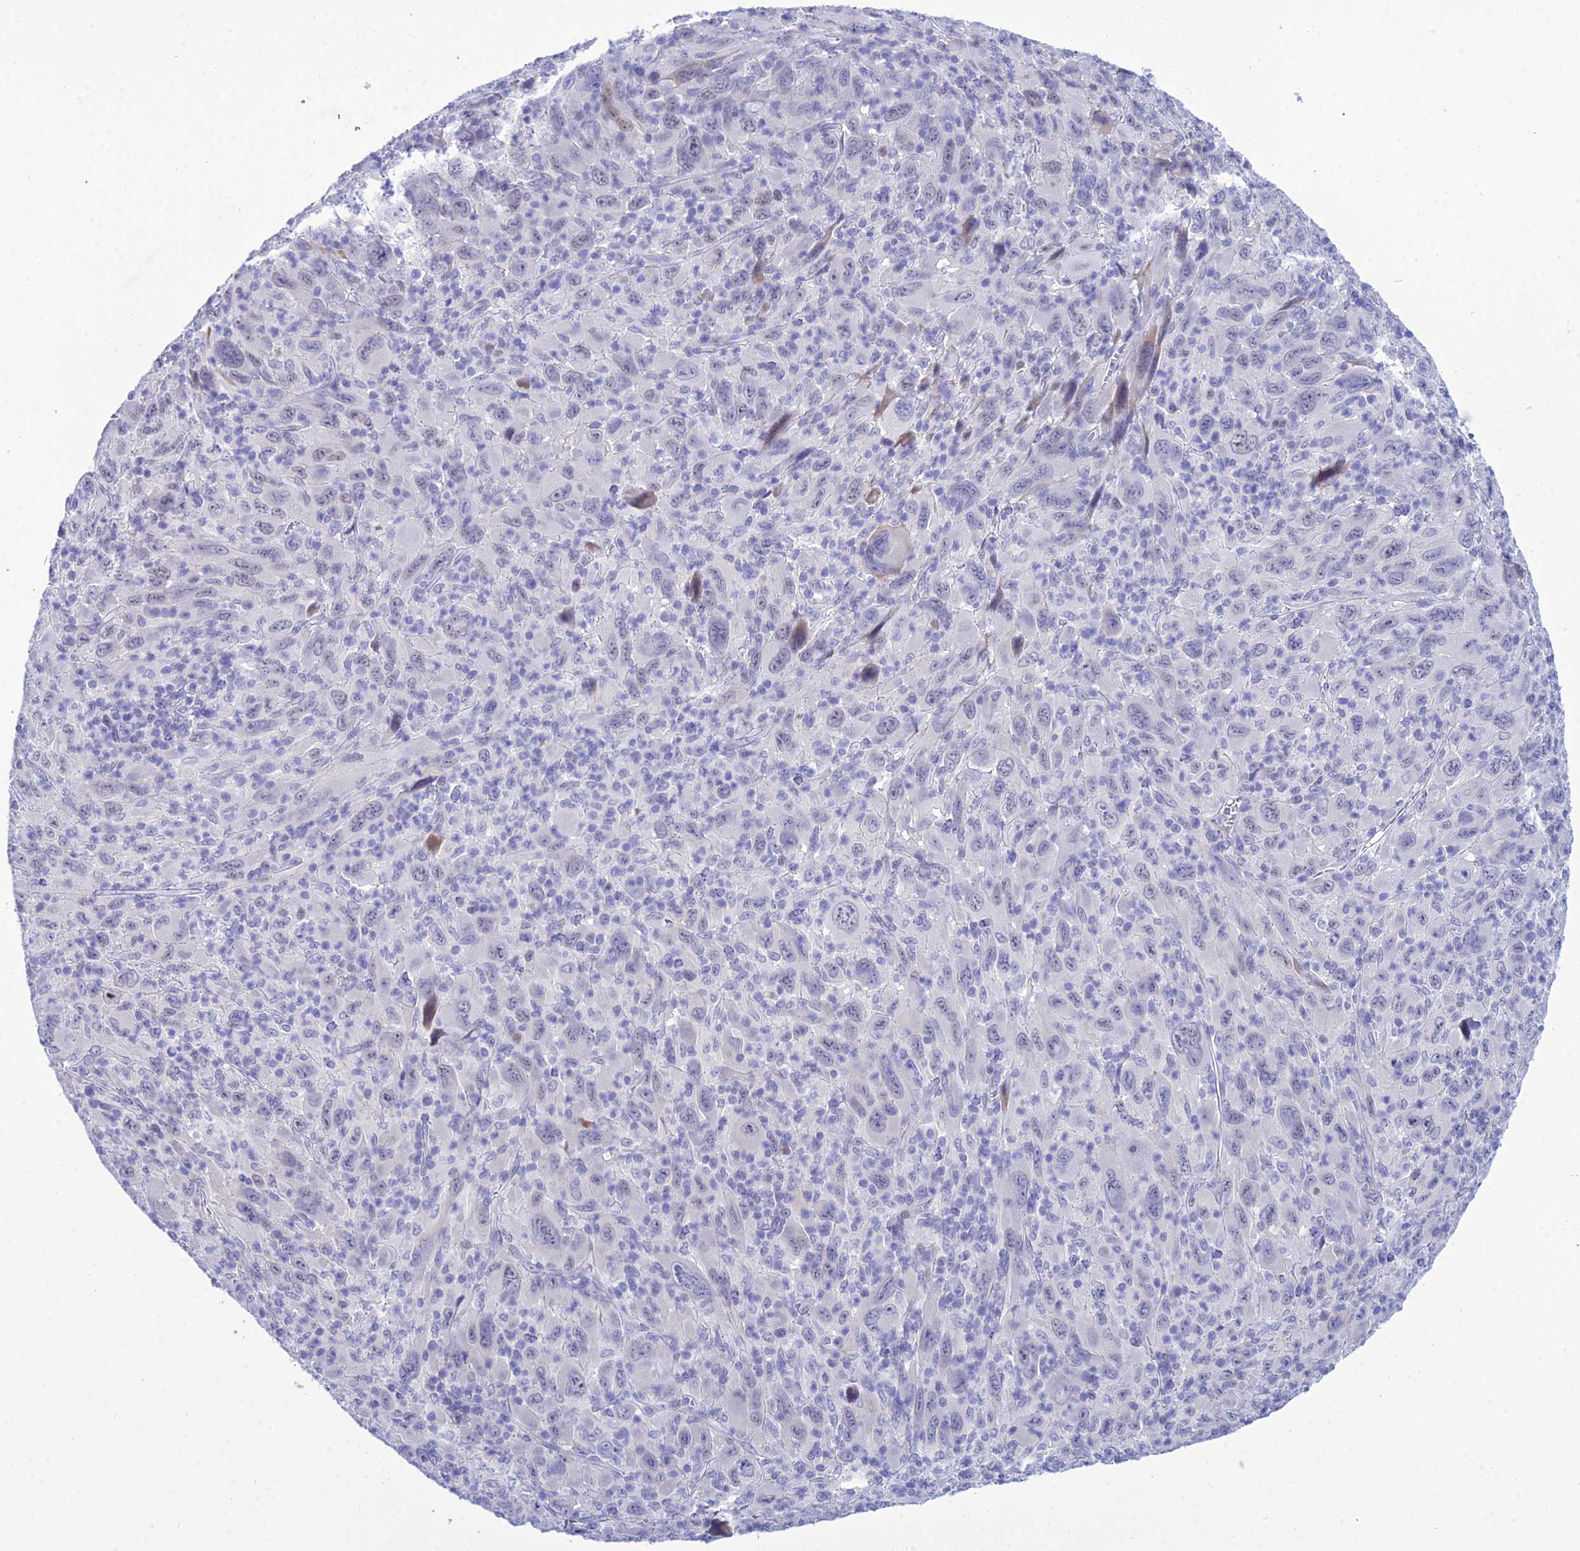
{"staining": {"intensity": "negative", "quantity": "none", "location": "none"}, "tissue": "melanoma", "cell_type": "Tumor cells", "image_type": "cancer", "snomed": [{"axis": "morphology", "description": "Malignant melanoma, Metastatic site"}, {"axis": "topography", "description": "Skin"}], "caption": "This is an immunohistochemistry histopathology image of malignant melanoma (metastatic site). There is no staining in tumor cells.", "gene": "DEFB107A", "patient": {"sex": "female", "age": 56}}